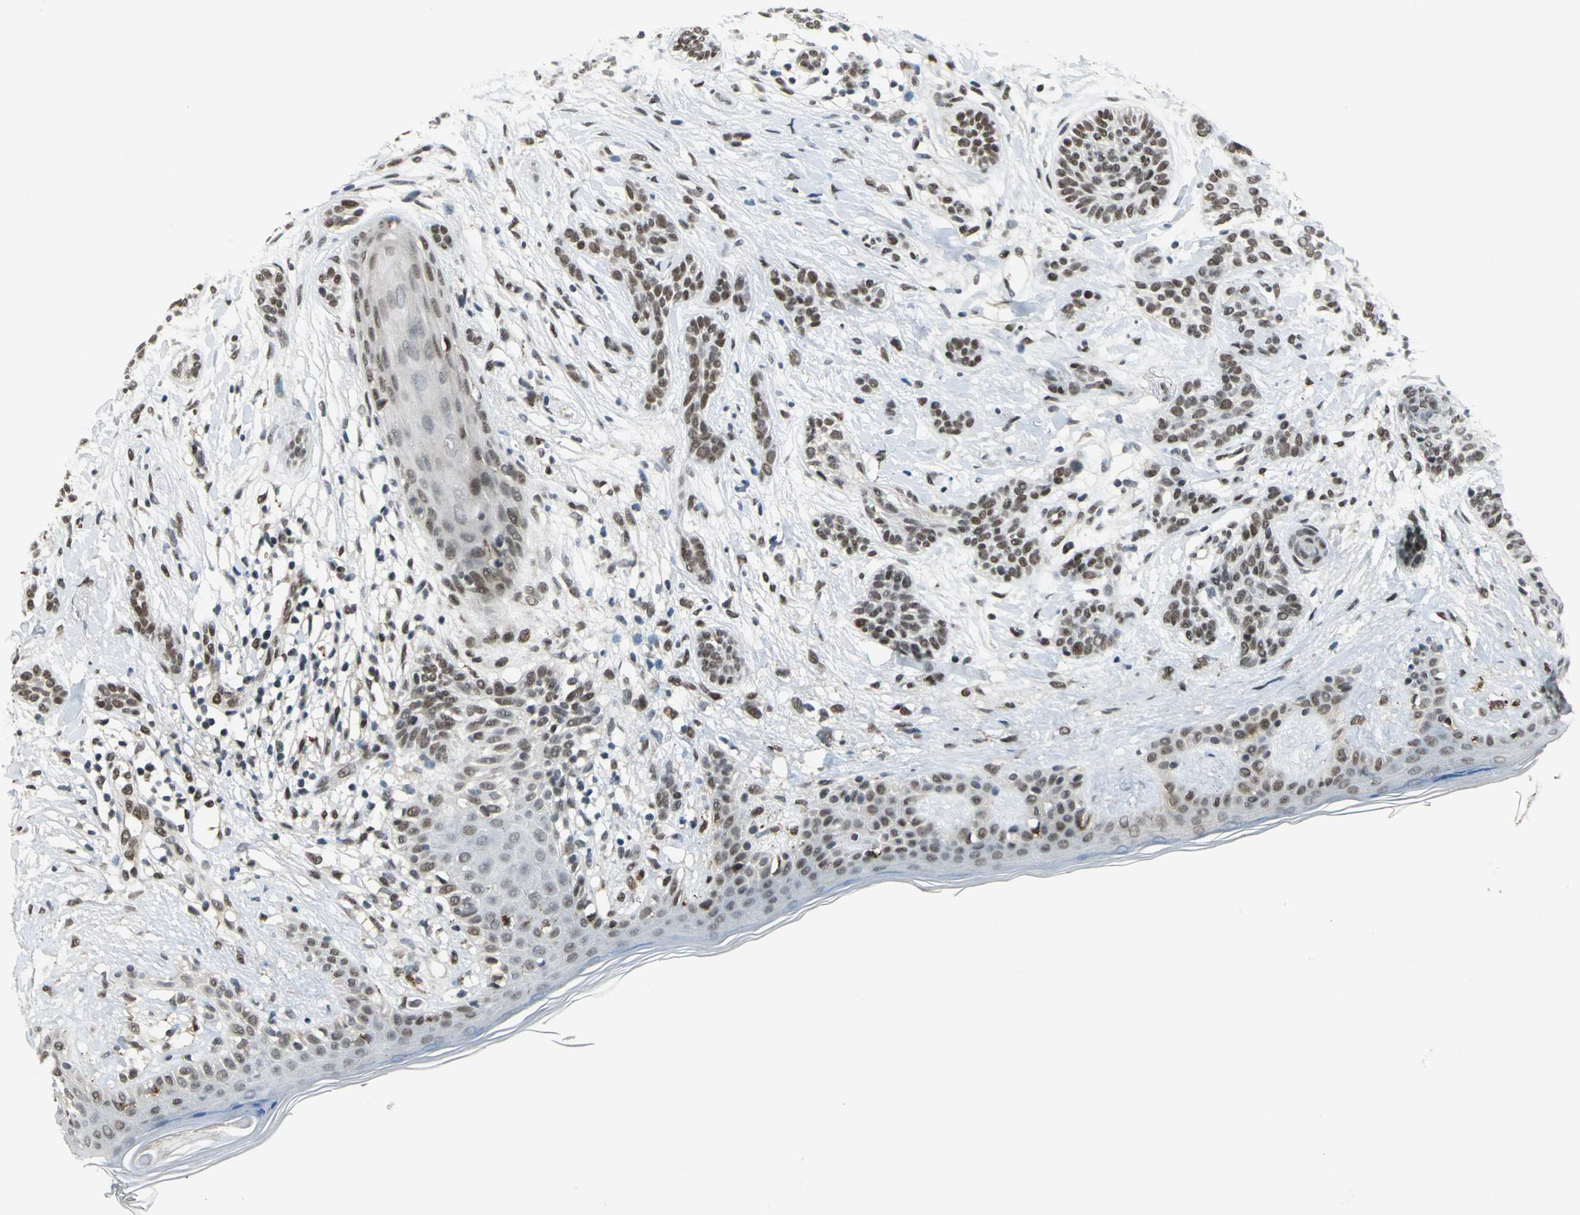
{"staining": {"intensity": "moderate", "quantity": ">75%", "location": "nuclear"}, "tissue": "skin cancer", "cell_type": "Tumor cells", "image_type": "cancer", "snomed": [{"axis": "morphology", "description": "Normal tissue, NOS"}, {"axis": "morphology", "description": "Basal cell carcinoma"}, {"axis": "topography", "description": "Skin"}], "caption": "A brown stain highlights moderate nuclear expression of a protein in skin cancer (basal cell carcinoma) tumor cells. (brown staining indicates protein expression, while blue staining denotes nuclei).", "gene": "ELF2", "patient": {"sex": "male", "age": 63}}